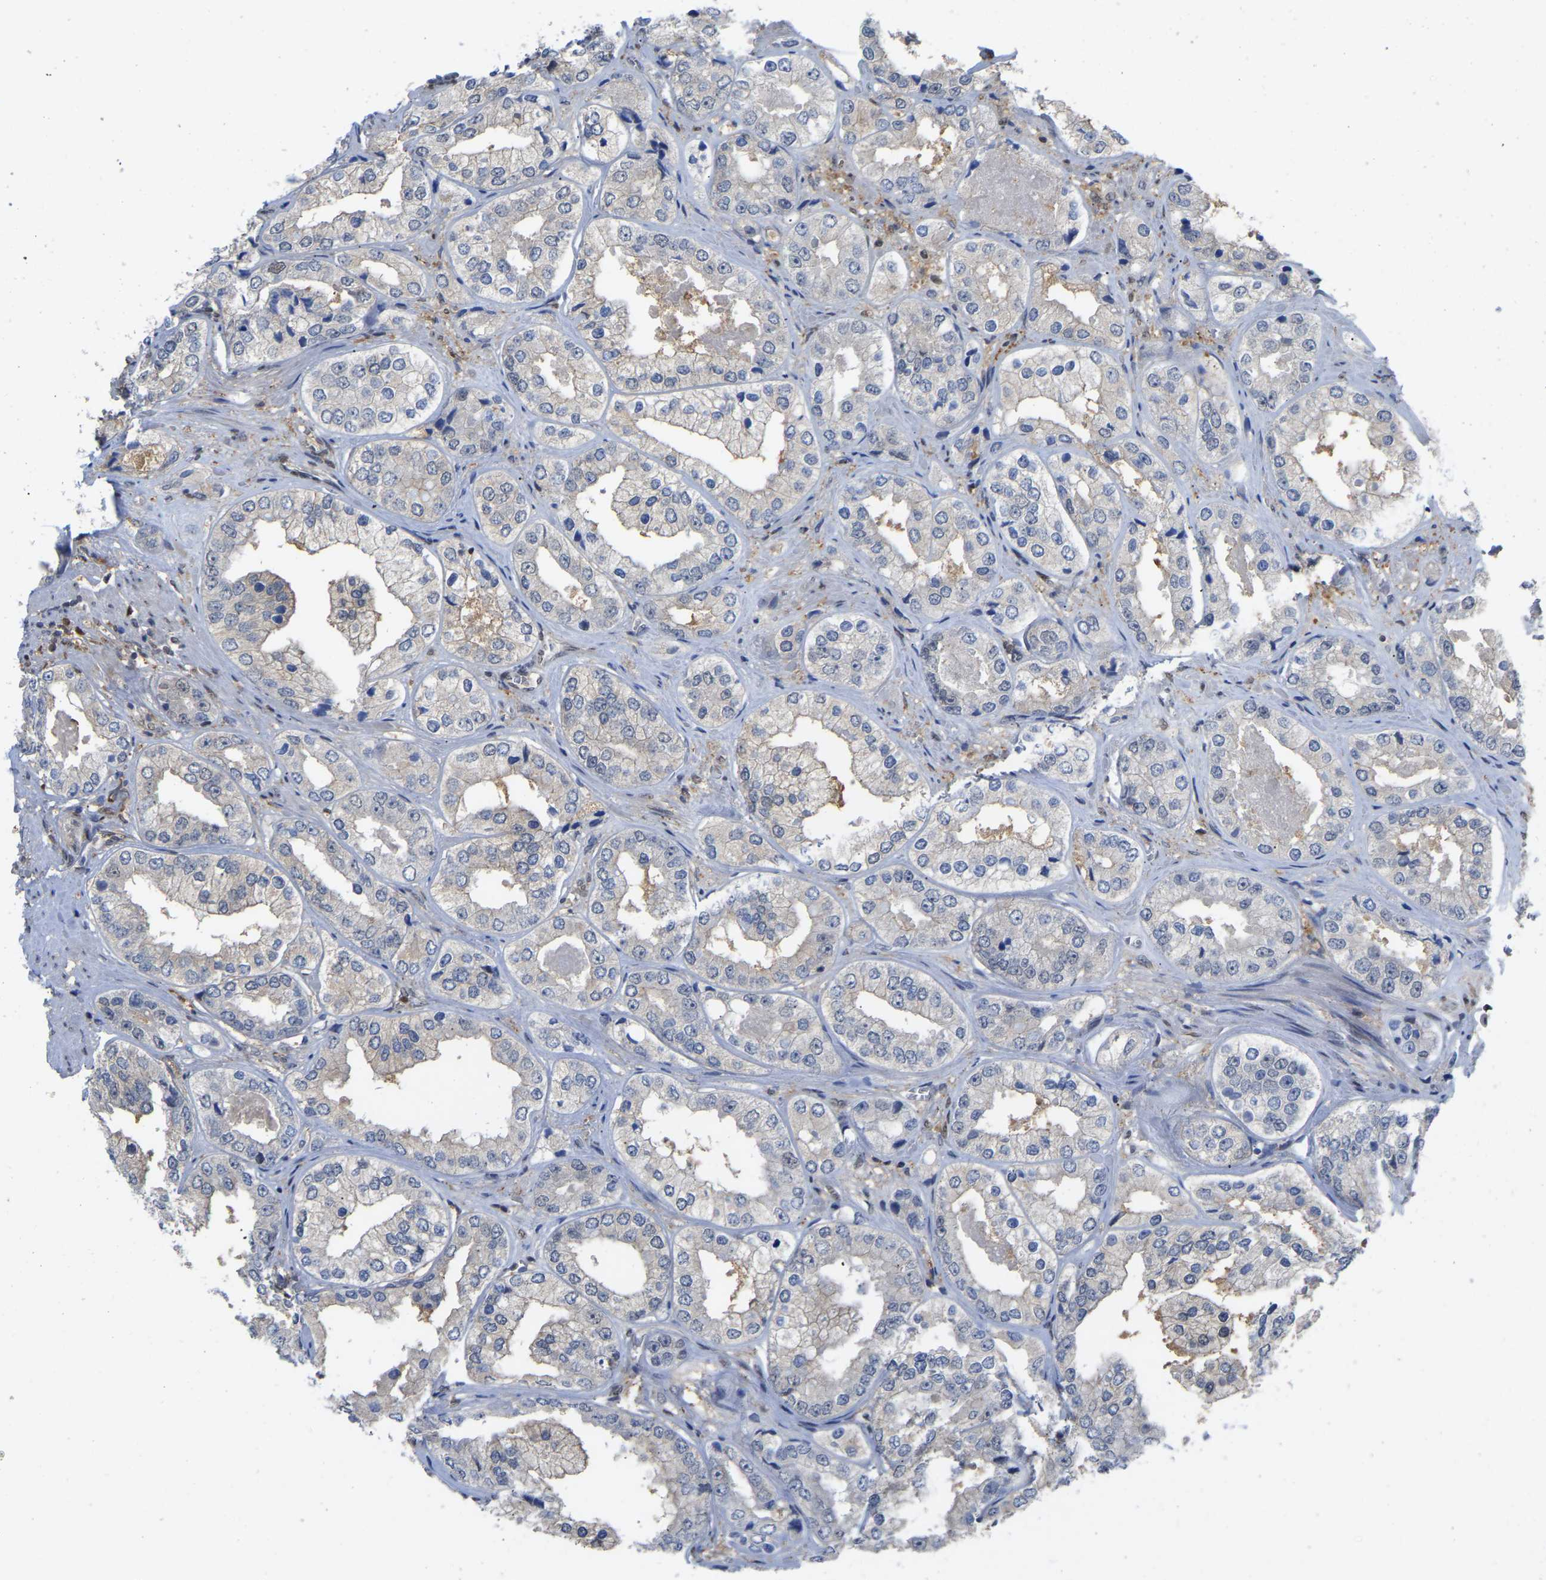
{"staining": {"intensity": "moderate", "quantity": "<25%", "location": "nuclear"}, "tissue": "prostate cancer", "cell_type": "Tumor cells", "image_type": "cancer", "snomed": [{"axis": "morphology", "description": "Adenocarcinoma, High grade"}, {"axis": "topography", "description": "Prostate"}], "caption": "Moderate nuclear expression is seen in approximately <25% of tumor cells in prostate cancer.", "gene": "KLRG2", "patient": {"sex": "male", "age": 61}}